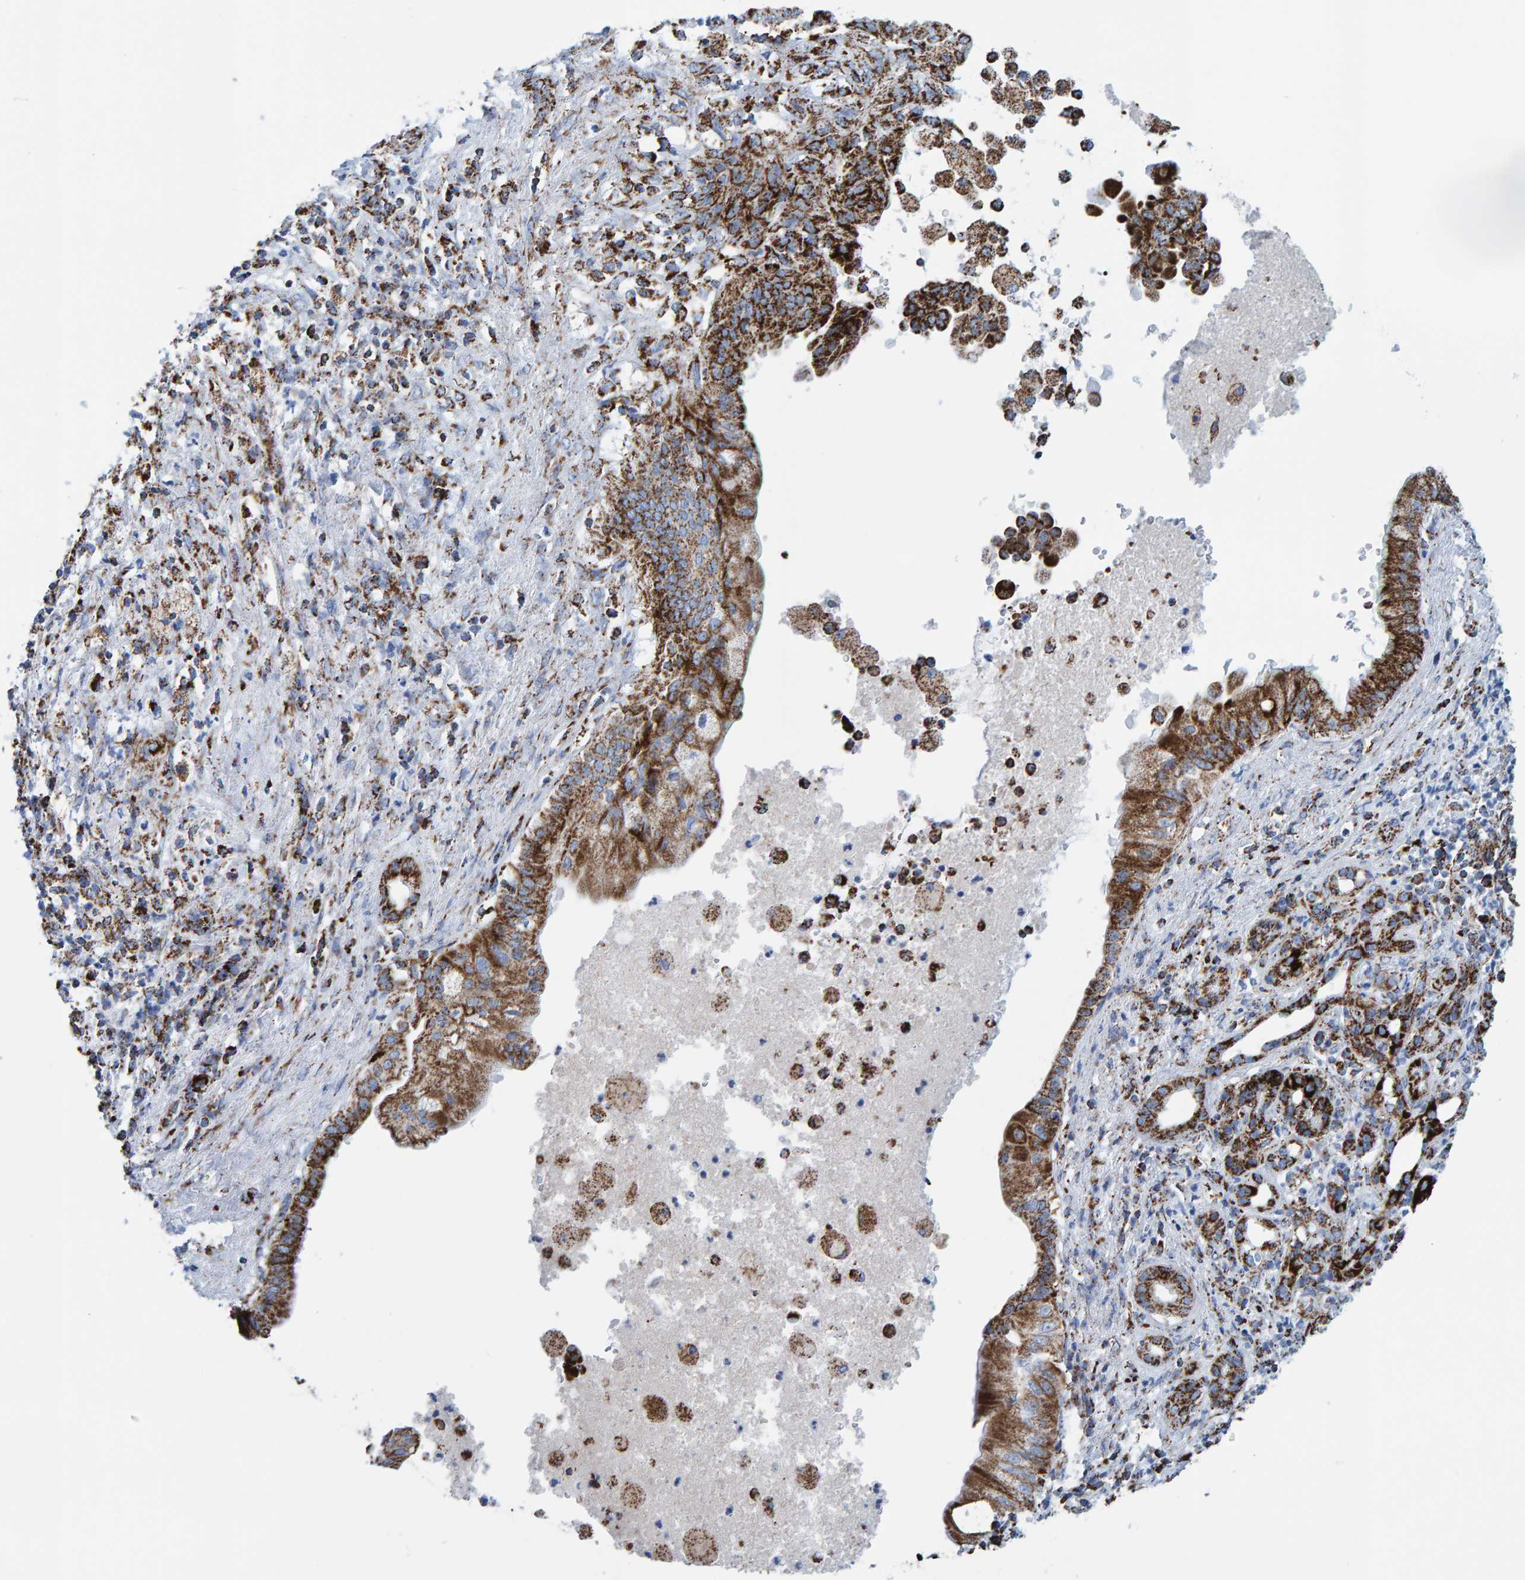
{"staining": {"intensity": "strong", "quantity": ">75%", "location": "cytoplasmic/membranous"}, "tissue": "pancreatic cancer", "cell_type": "Tumor cells", "image_type": "cancer", "snomed": [{"axis": "morphology", "description": "Adenocarcinoma, NOS"}, {"axis": "topography", "description": "Pancreas"}], "caption": "Tumor cells reveal high levels of strong cytoplasmic/membranous expression in approximately >75% of cells in adenocarcinoma (pancreatic). (DAB IHC with brightfield microscopy, high magnification).", "gene": "ENSG00000262660", "patient": {"sex": "female", "age": 78}}